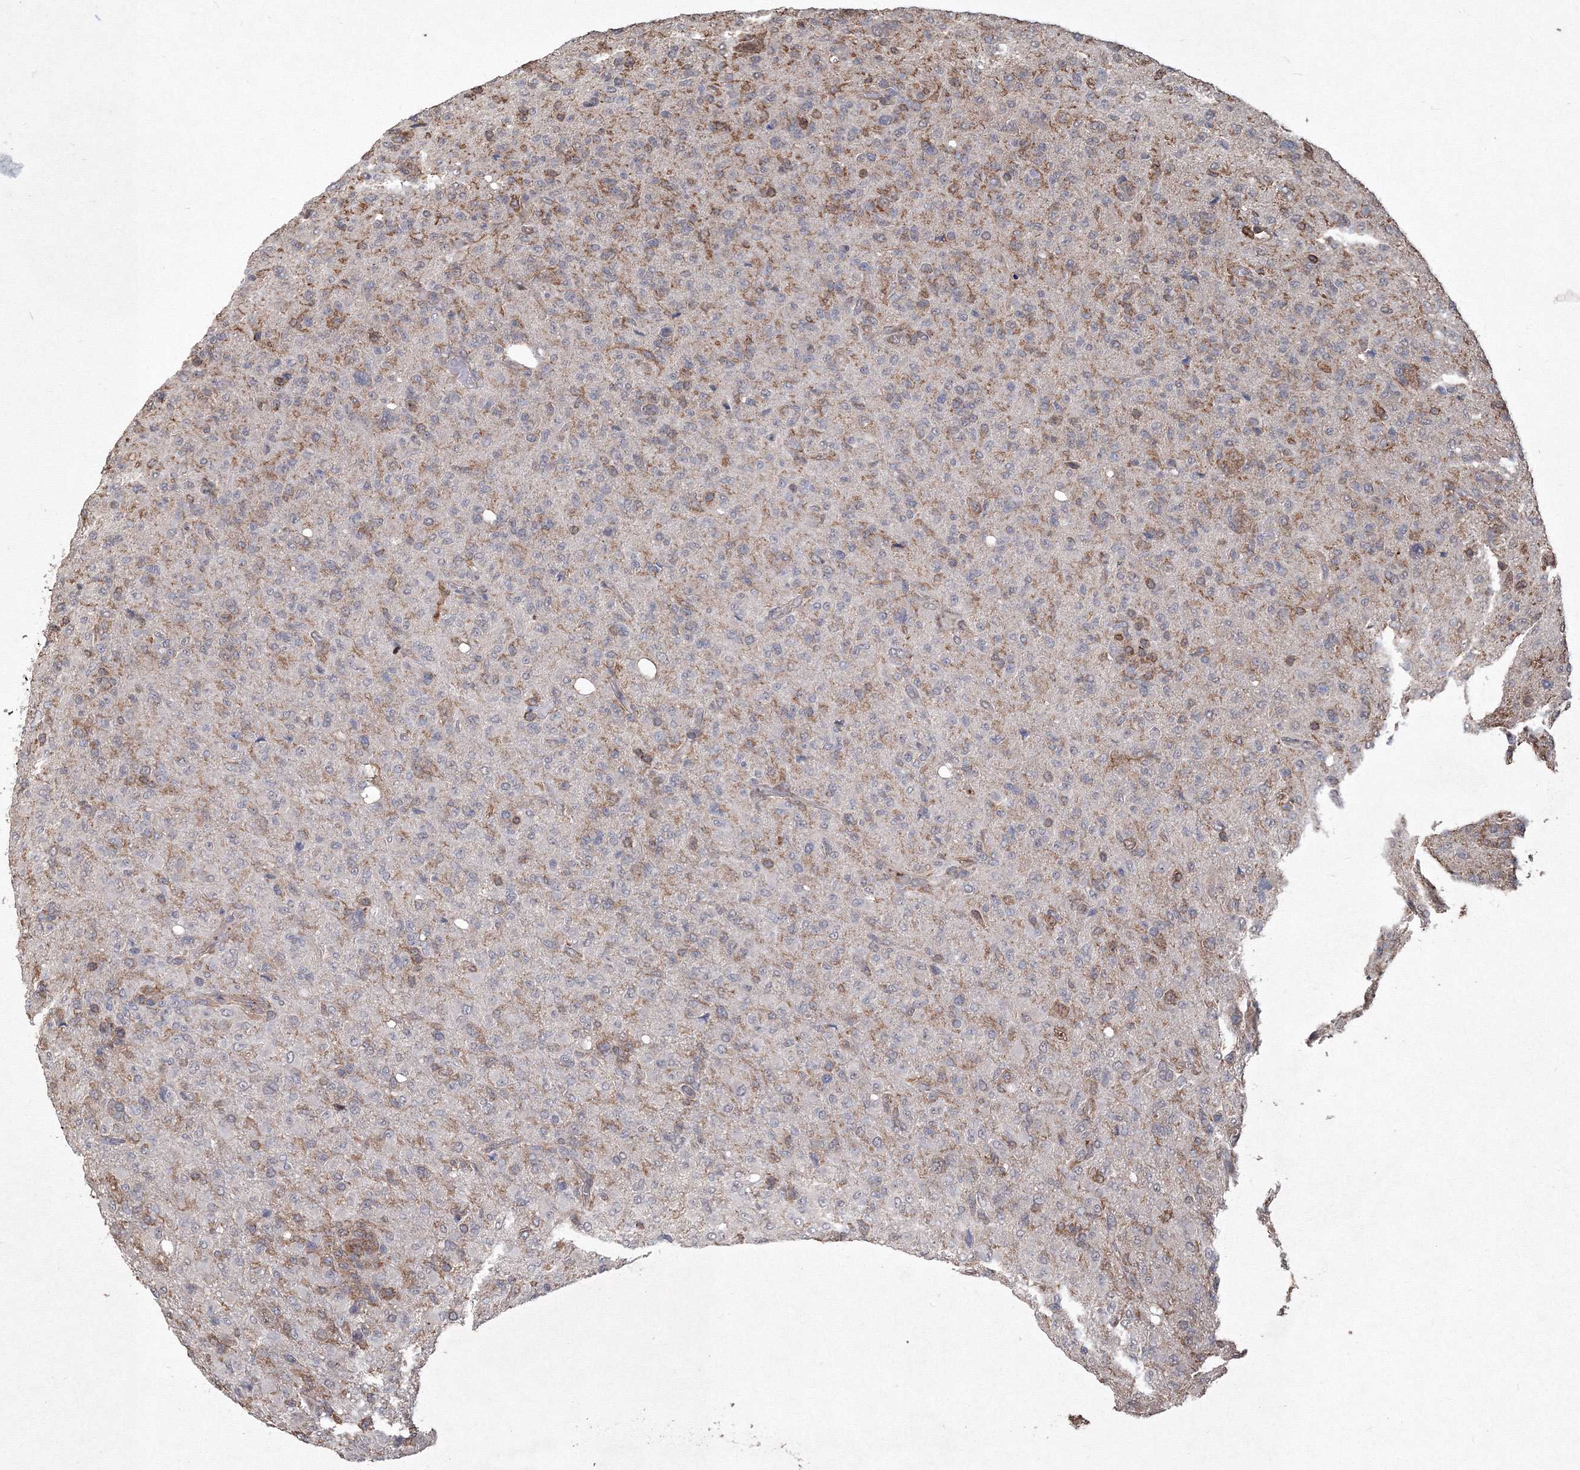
{"staining": {"intensity": "moderate", "quantity": "<25%", "location": "cytoplasmic/membranous"}, "tissue": "glioma", "cell_type": "Tumor cells", "image_type": "cancer", "snomed": [{"axis": "morphology", "description": "Glioma, malignant, High grade"}, {"axis": "topography", "description": "Brain"}], "caption": "There is low levels of moderate cytoplasmic/membranous expression in tumor cells of malignant high-grade glioma, as demonstrated by immunohistochemical staining (brown color).", "gene": "TMEM139", "patient": {"sex": "female", "age": 57}}